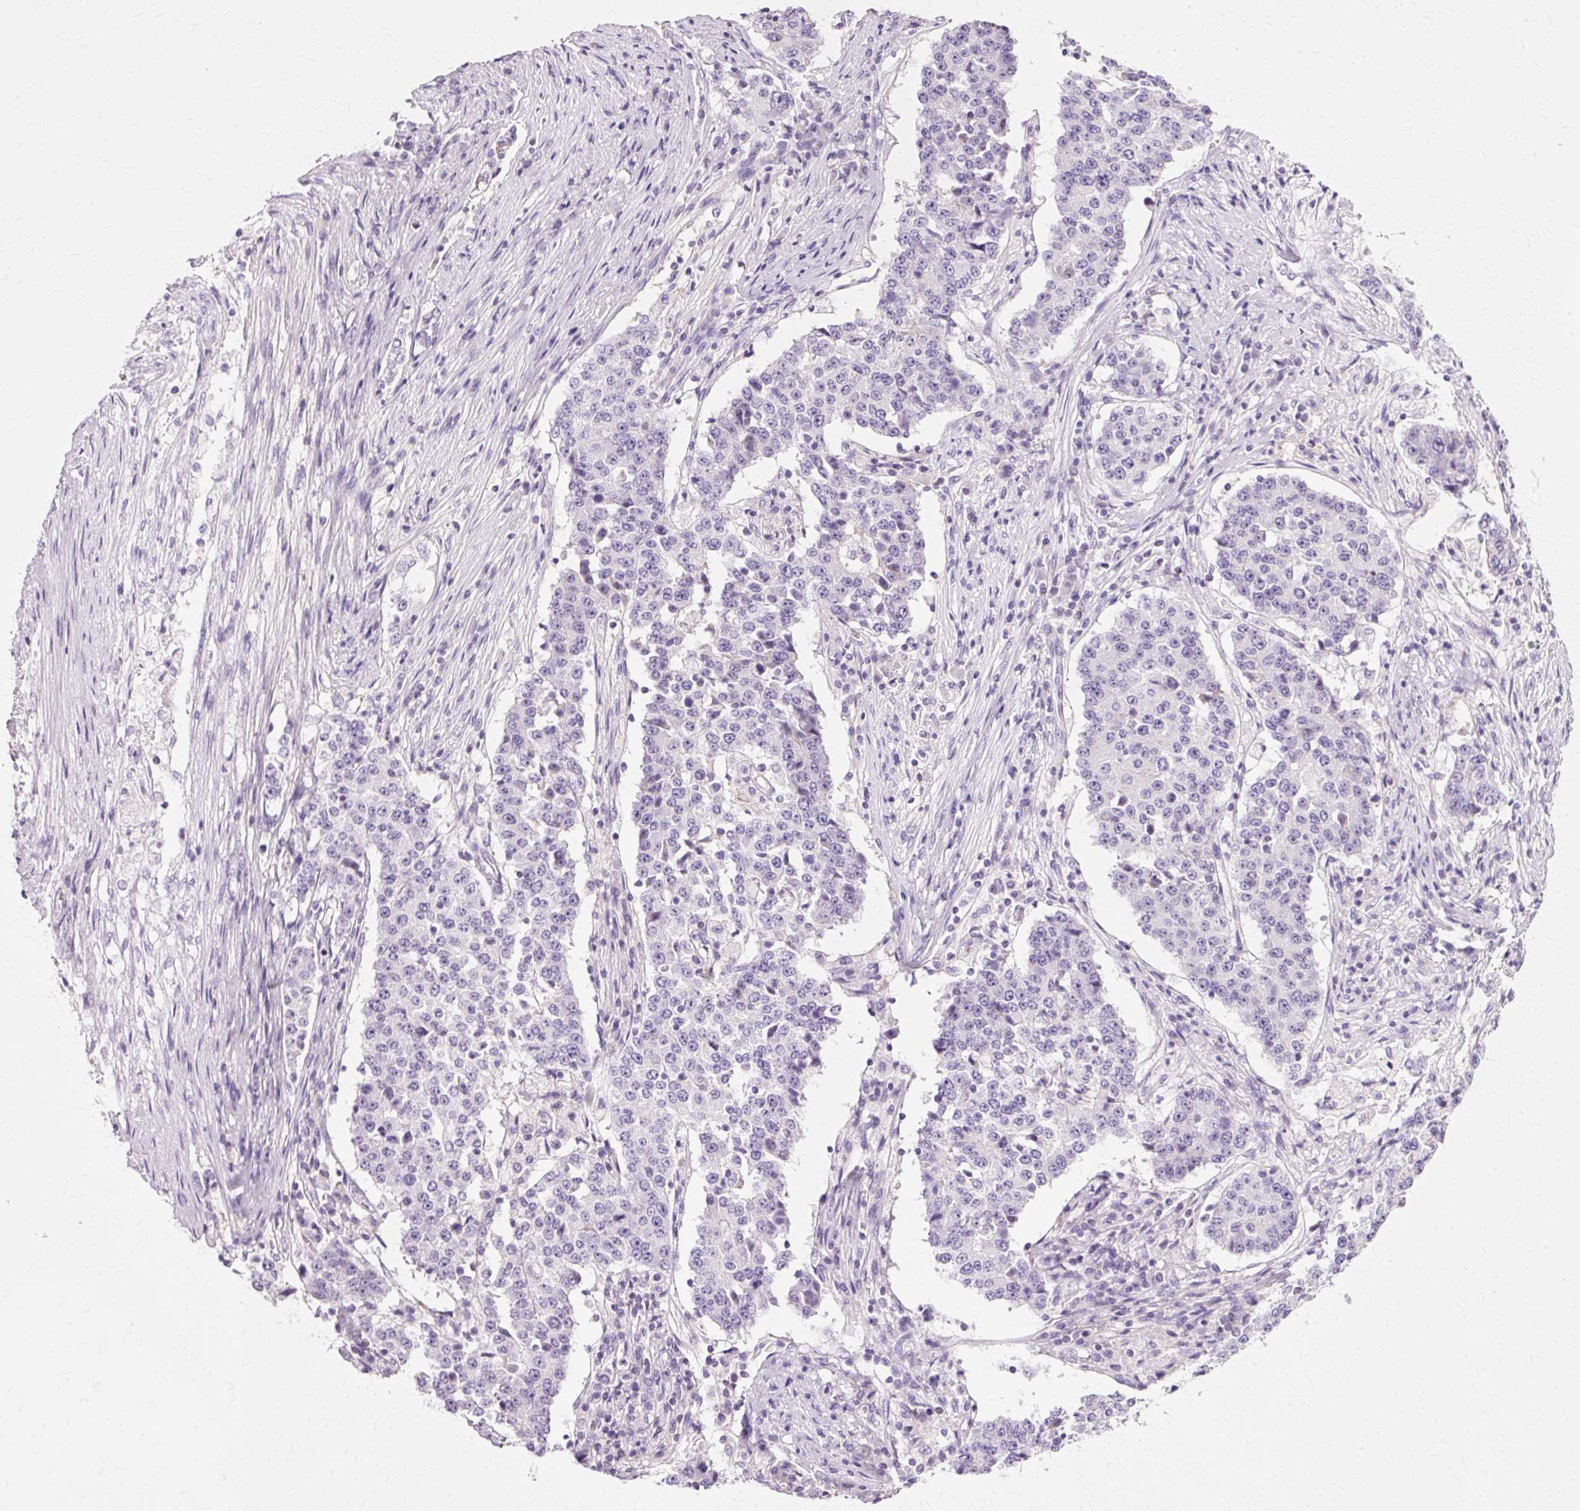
{"staining": {"intensity": "negative", "quantity": "none", "location": "none"}, "tissue": "stomach cancer", "cell_type": "Tumor cells", "image_type": "cancer", "snomed": [{"axis": "morphology", "description": "Adenocarcinoma, NOS"}, {"axis": "topography", "description": "Stomach"}], "caption": "The IHC image has no significant positivity in tumor cells of stomach adenocarcinoma tissue.", "gene": "VN1R2", "patient": {"sex": "male", "age": 59}}